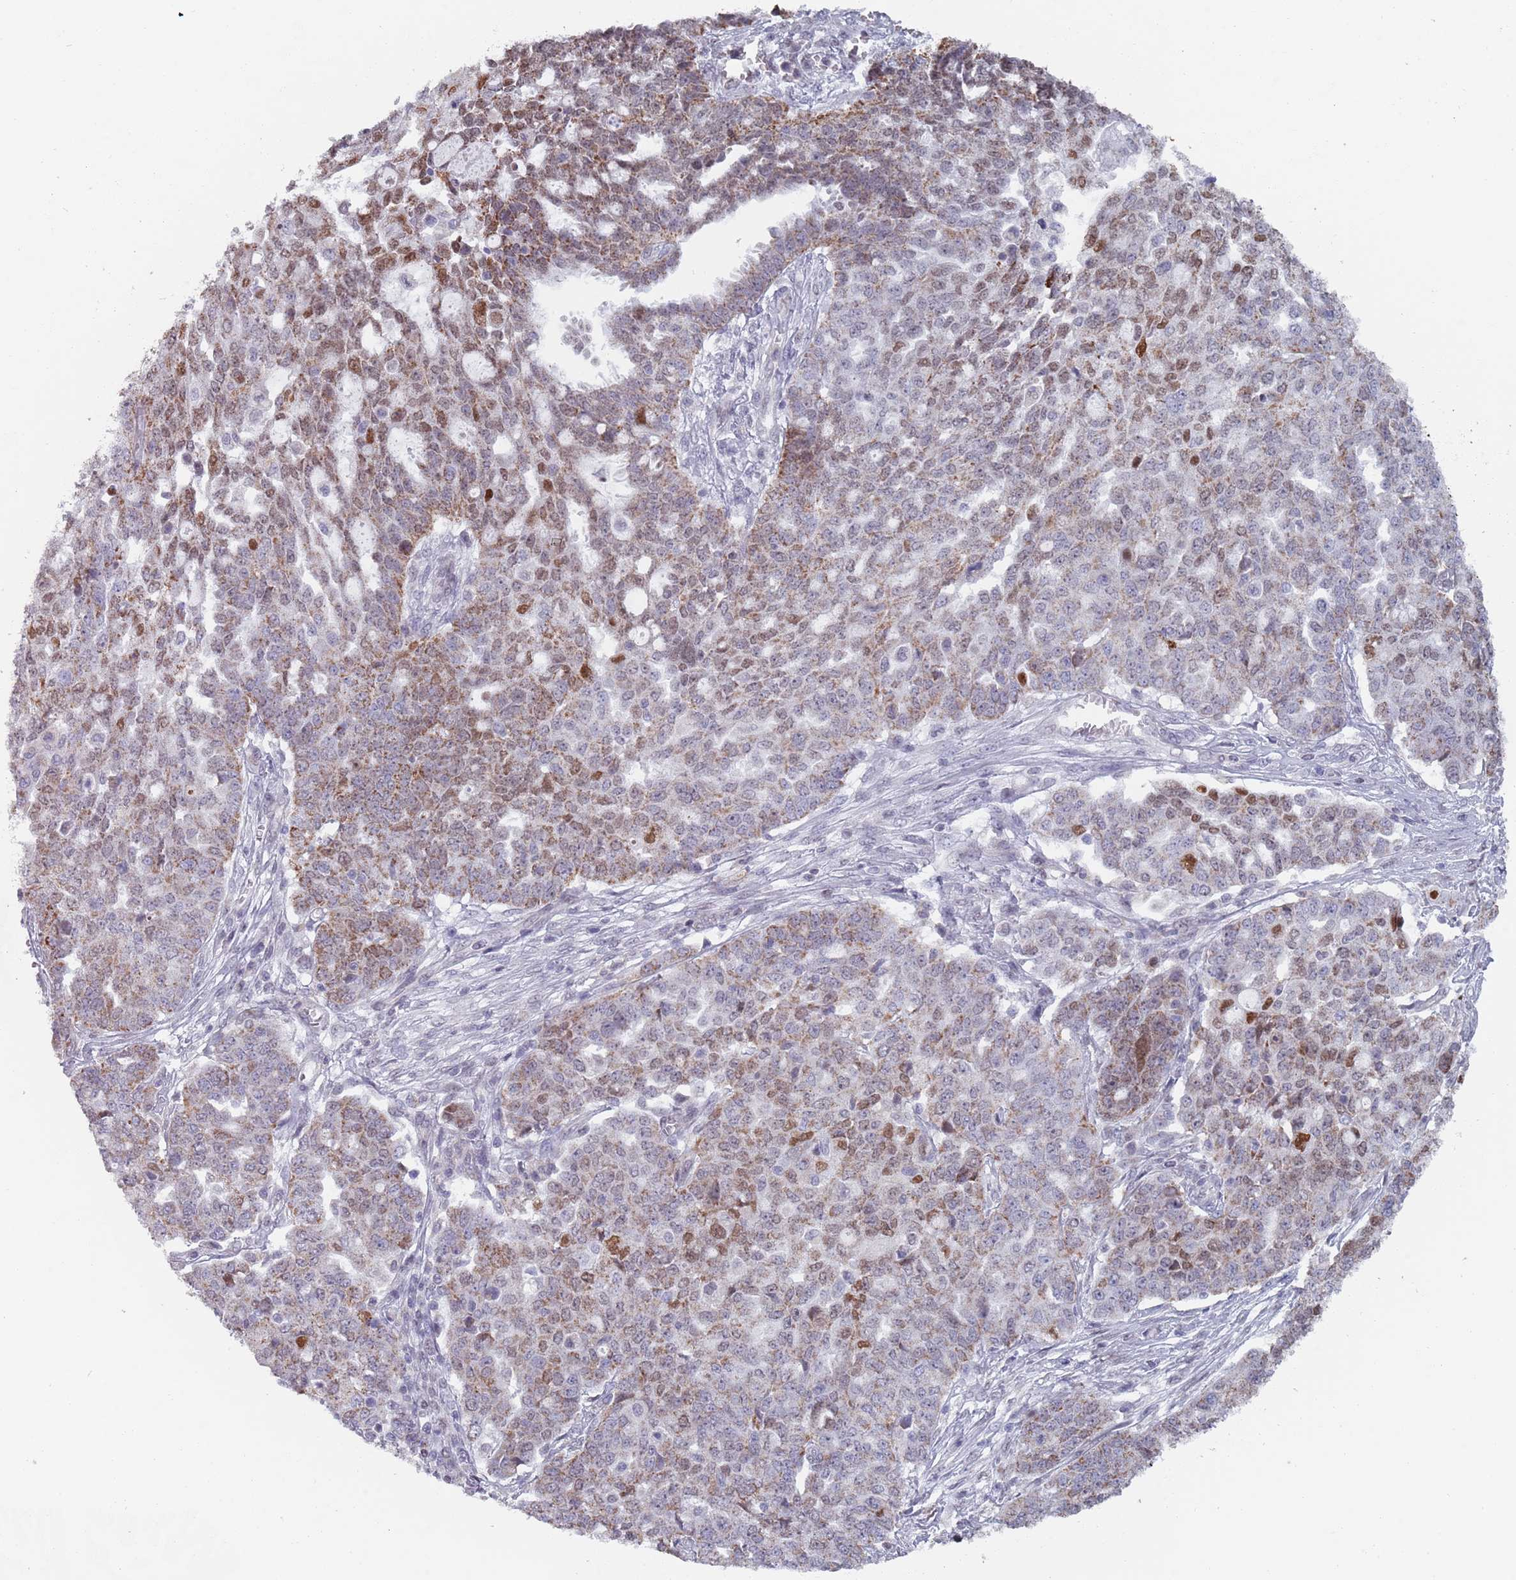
{"staining": {"intensity": "moderate", "quantity": ">75%", "location": "cytoplasmic/membranous,nuclear"}, "tissue": "ovarian cancer", "cell_type": "Tumor cells", "image_type": "cancer", "snomed": [{"axis": "morphology", "description": "Cystadenocarcinoma, serous, NOS"}, {"axis": "topography", "description": "Soft tissue"}, {"axis": "topography", "description": "Ovary"}], "caption": "Immunohistochemistry (IHC) of ovarian cancer demonstrates medium levels of moderate cytoplasmic/membranous and nuclear positivity in approximately >75% of tumor cells.", "gene": "MFSD12", "patient": {"sex": "female", "age": 57}}